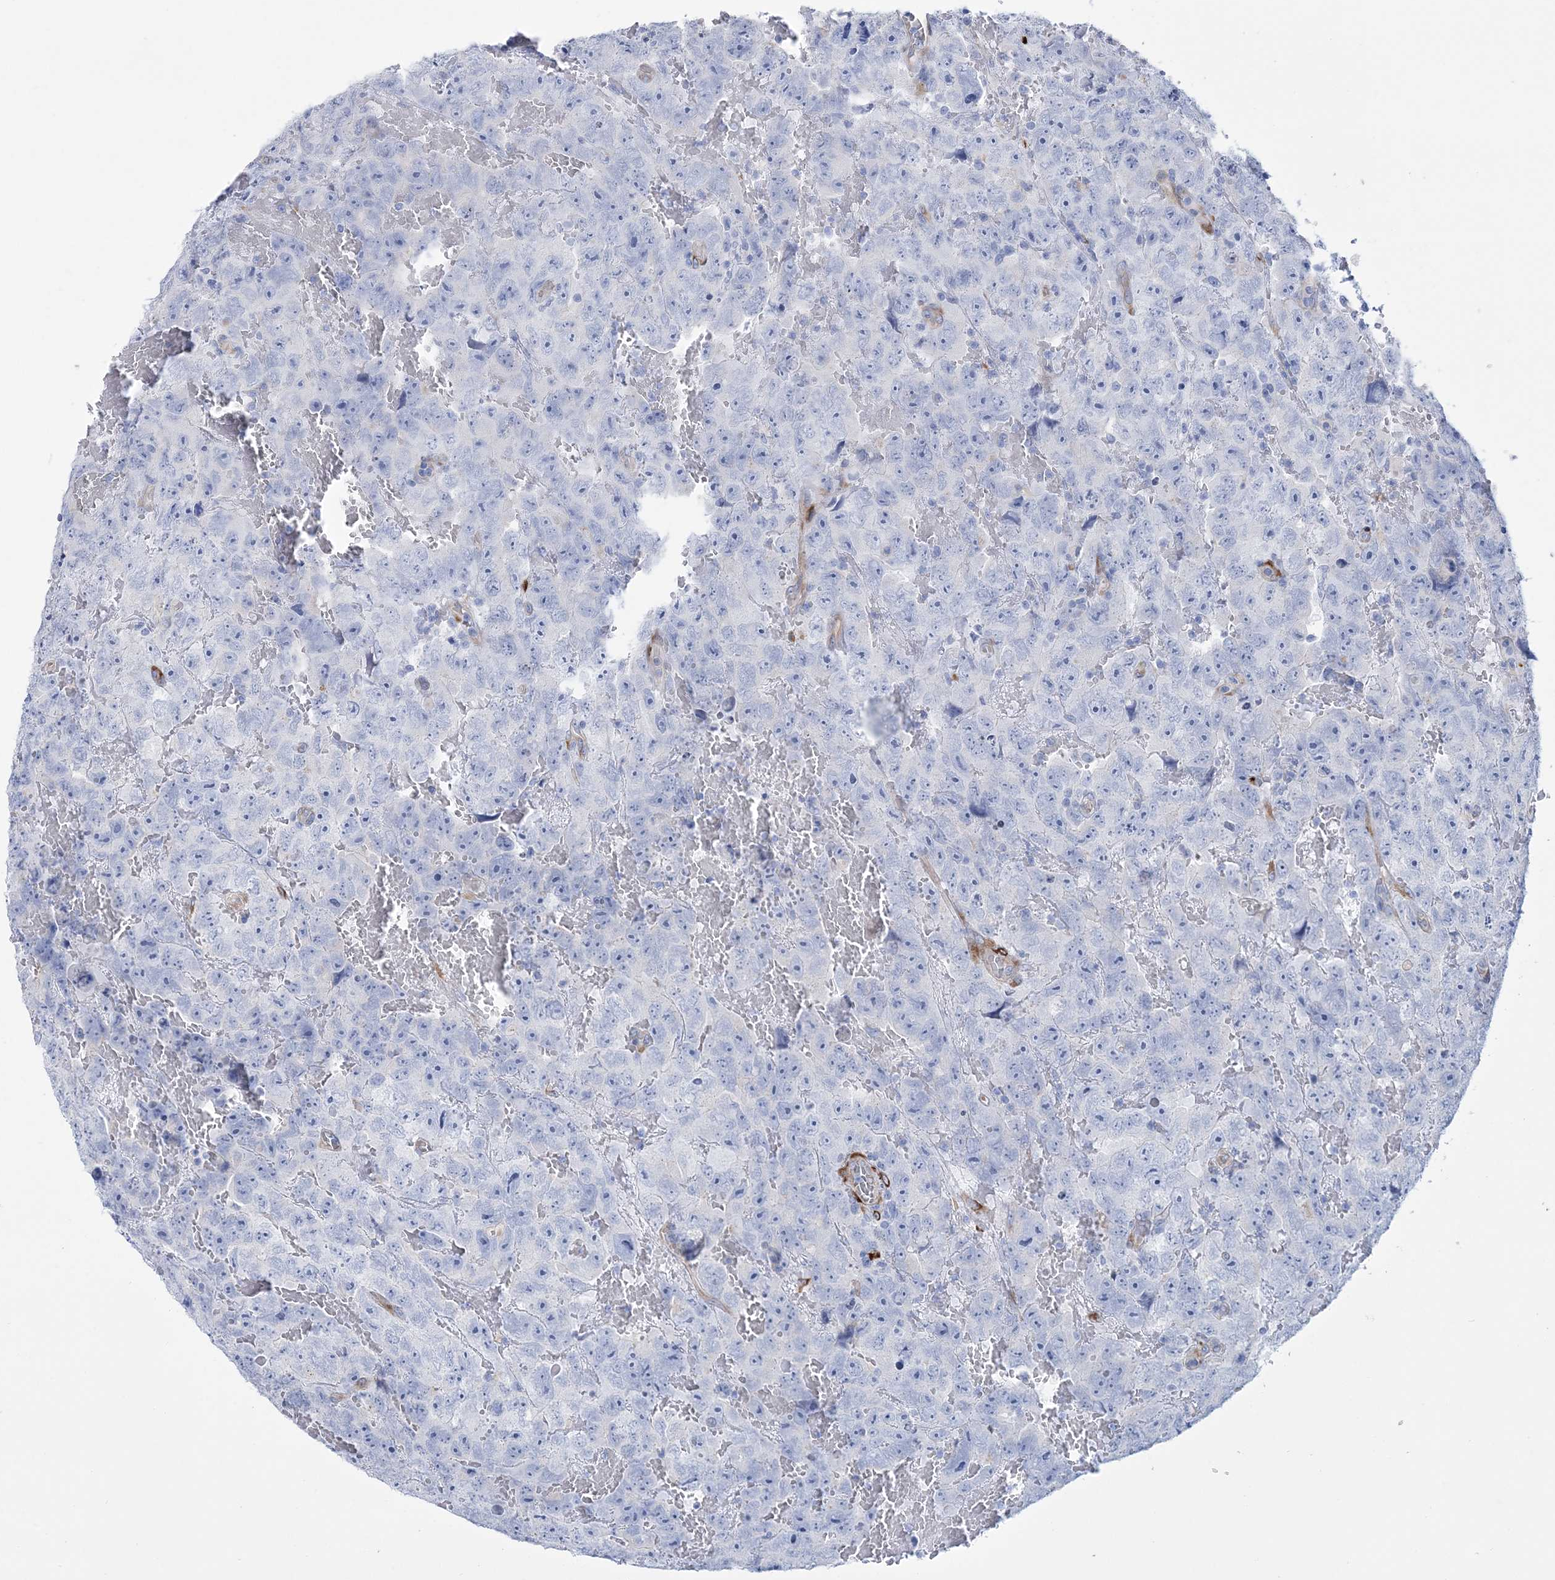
{"staining": {"intensity": "negative", "quantity": "none", "location": "none"}, "tissue": "testis cancer", "cell_type": "Tumor cells", "image_type": "cancer", "snomed": [{"axis": "morphology", "description": "Carcinoma, Embryonal, NOS"}, {"axis": "topography", "description": "Testis"}], "caption": "This image is of embryonal carcinoma (testis) stained with immunohistochemistry to label a protein in brown with the nuclei are counter-stained blue. There is no positivity in tumor cells.", "gene": "RAB11FIP5", "patient": {"sex": "male", "age": 45}}